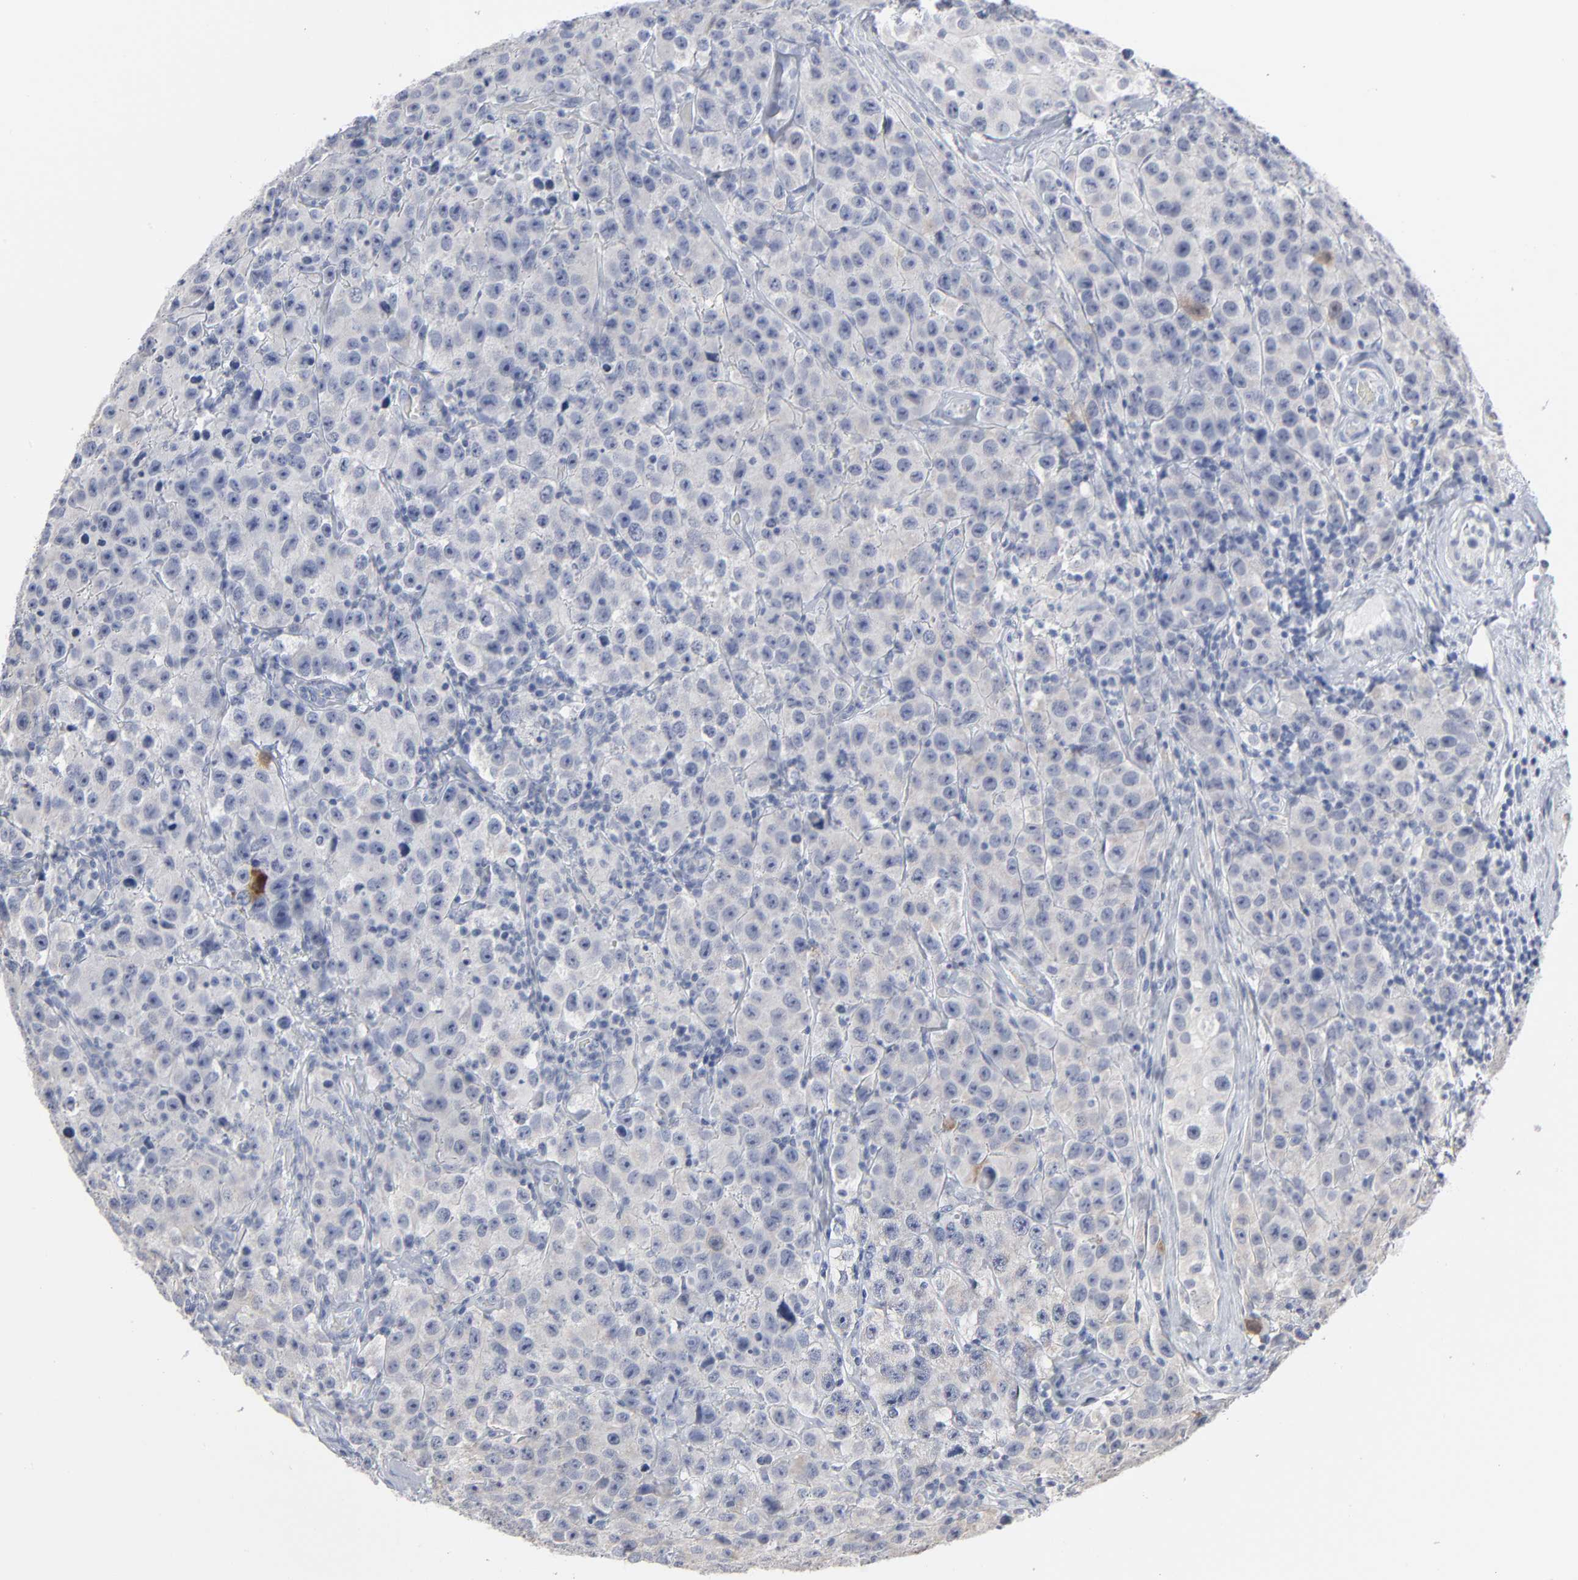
{"staining": {"intensity": "moderate", "quantity": "<25%", "location": "cytoplasmic/membranous"}, "tissue": "testis cancer", "cell_type": "Tumor cells", "image_type": "cancer", "snomed": [{"axis": "morphology", "description": "Seminoma, NOS"}, {"axis": "topography", "description": "Testis"}], "caption": "Protein staining demonstrates moderate cytoplasmic/membranous expression in approximately <25% of tumor cells in testis cancer (seminoma).", "gene": "PAGE1", "patient": {"sex": "male", "age": 52}}